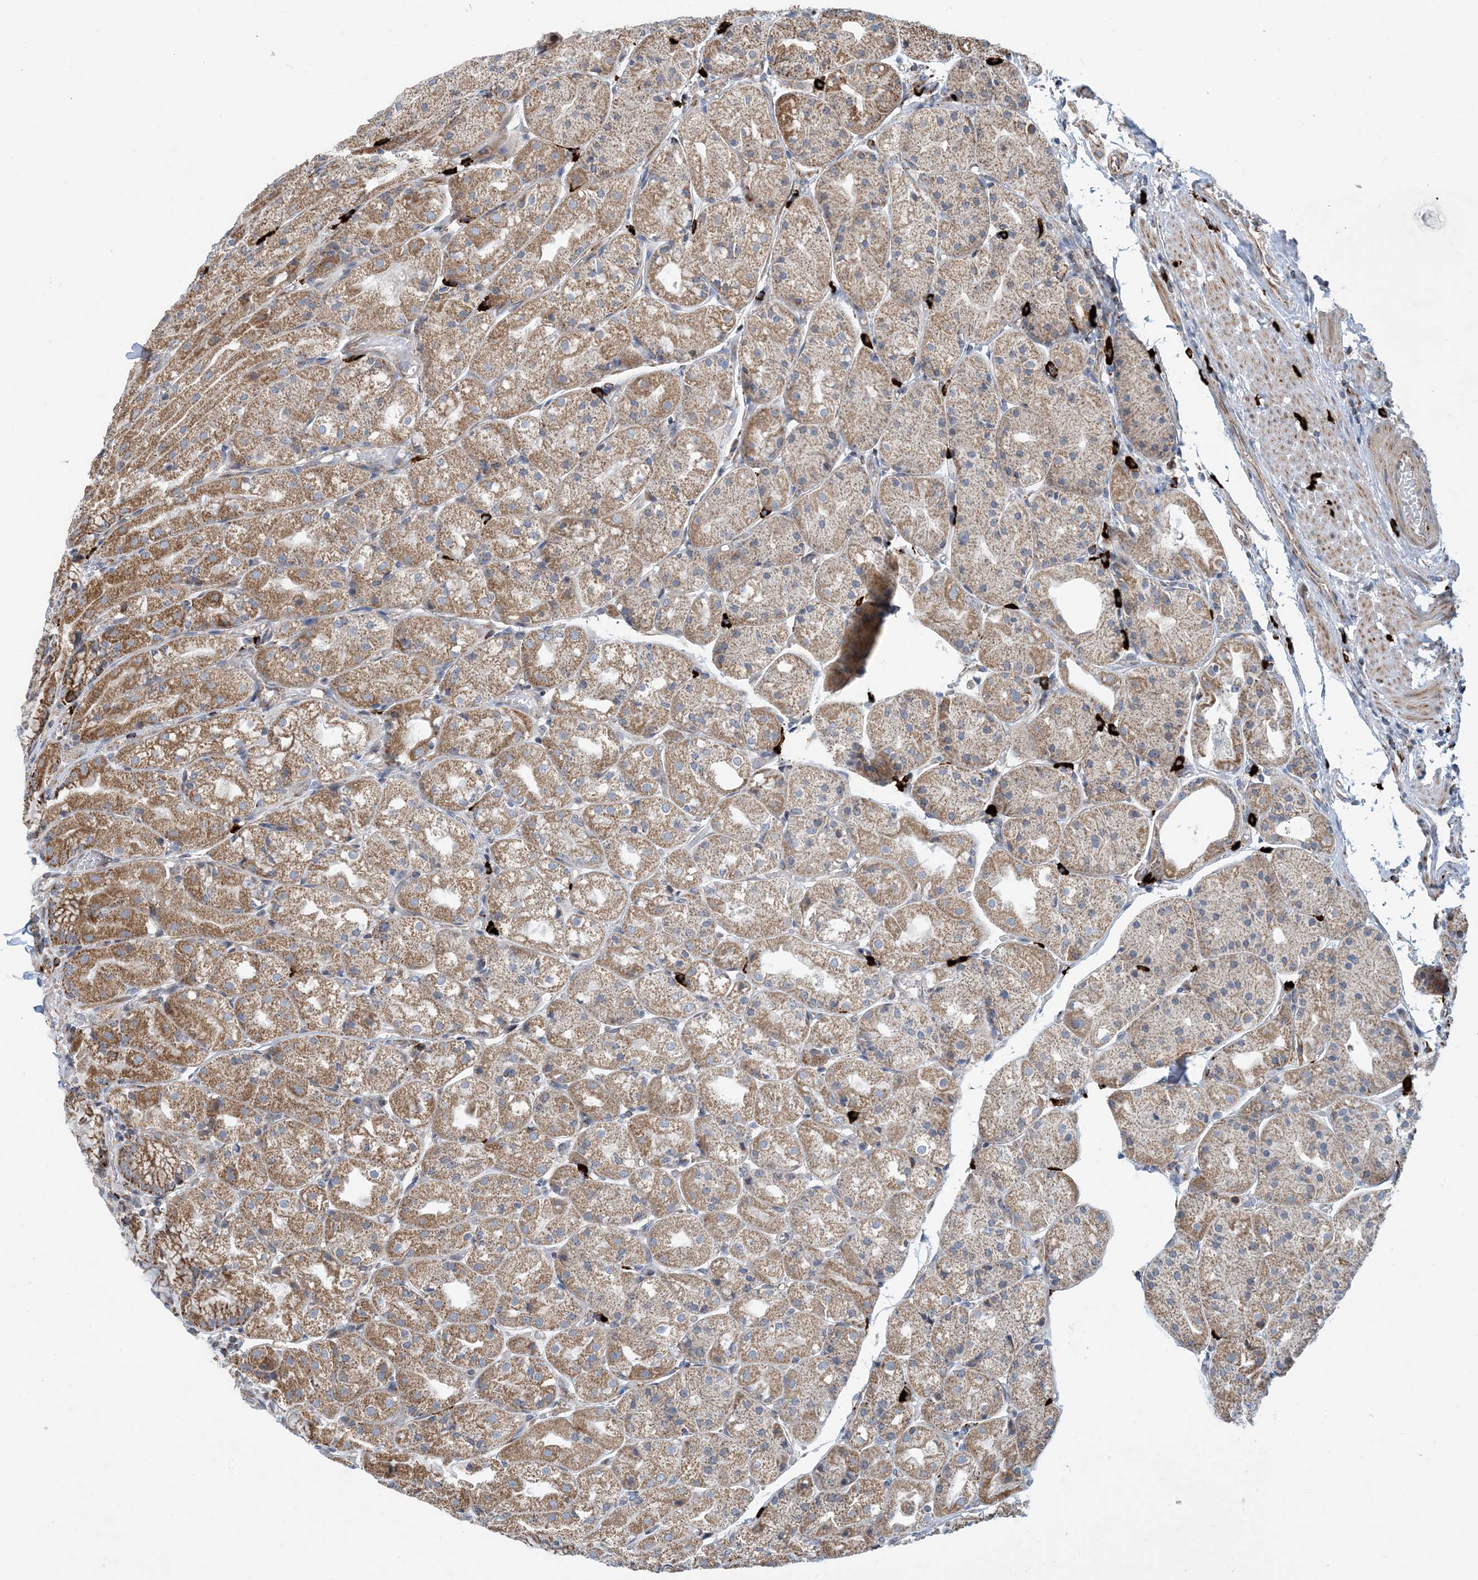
{"staining": {"intensity": "moderate", "quantity": ">75%", "location": "cytoplasmic/membranous"}, "tissue": "stomach", "cell_type": "Glandular cells", "image_type": "normal", "snomed": [{"axis": "morphology", "description": "Normal tissue, NOS"}, {"axis": "topography", "description": "Stomach, upper"}], "caption": "DAB (3,3'-diaminobenzidine) immunohistochemical staining of unremarkable stomach shows moderate cytoplasmic/membranous protein staining in about >75% of glandular cells. (brown staining indicates protein expression, while blue staining denotes nuclei).", "gene": "PCDHGA1", "patient": {"sex": "male", "age": 72}}